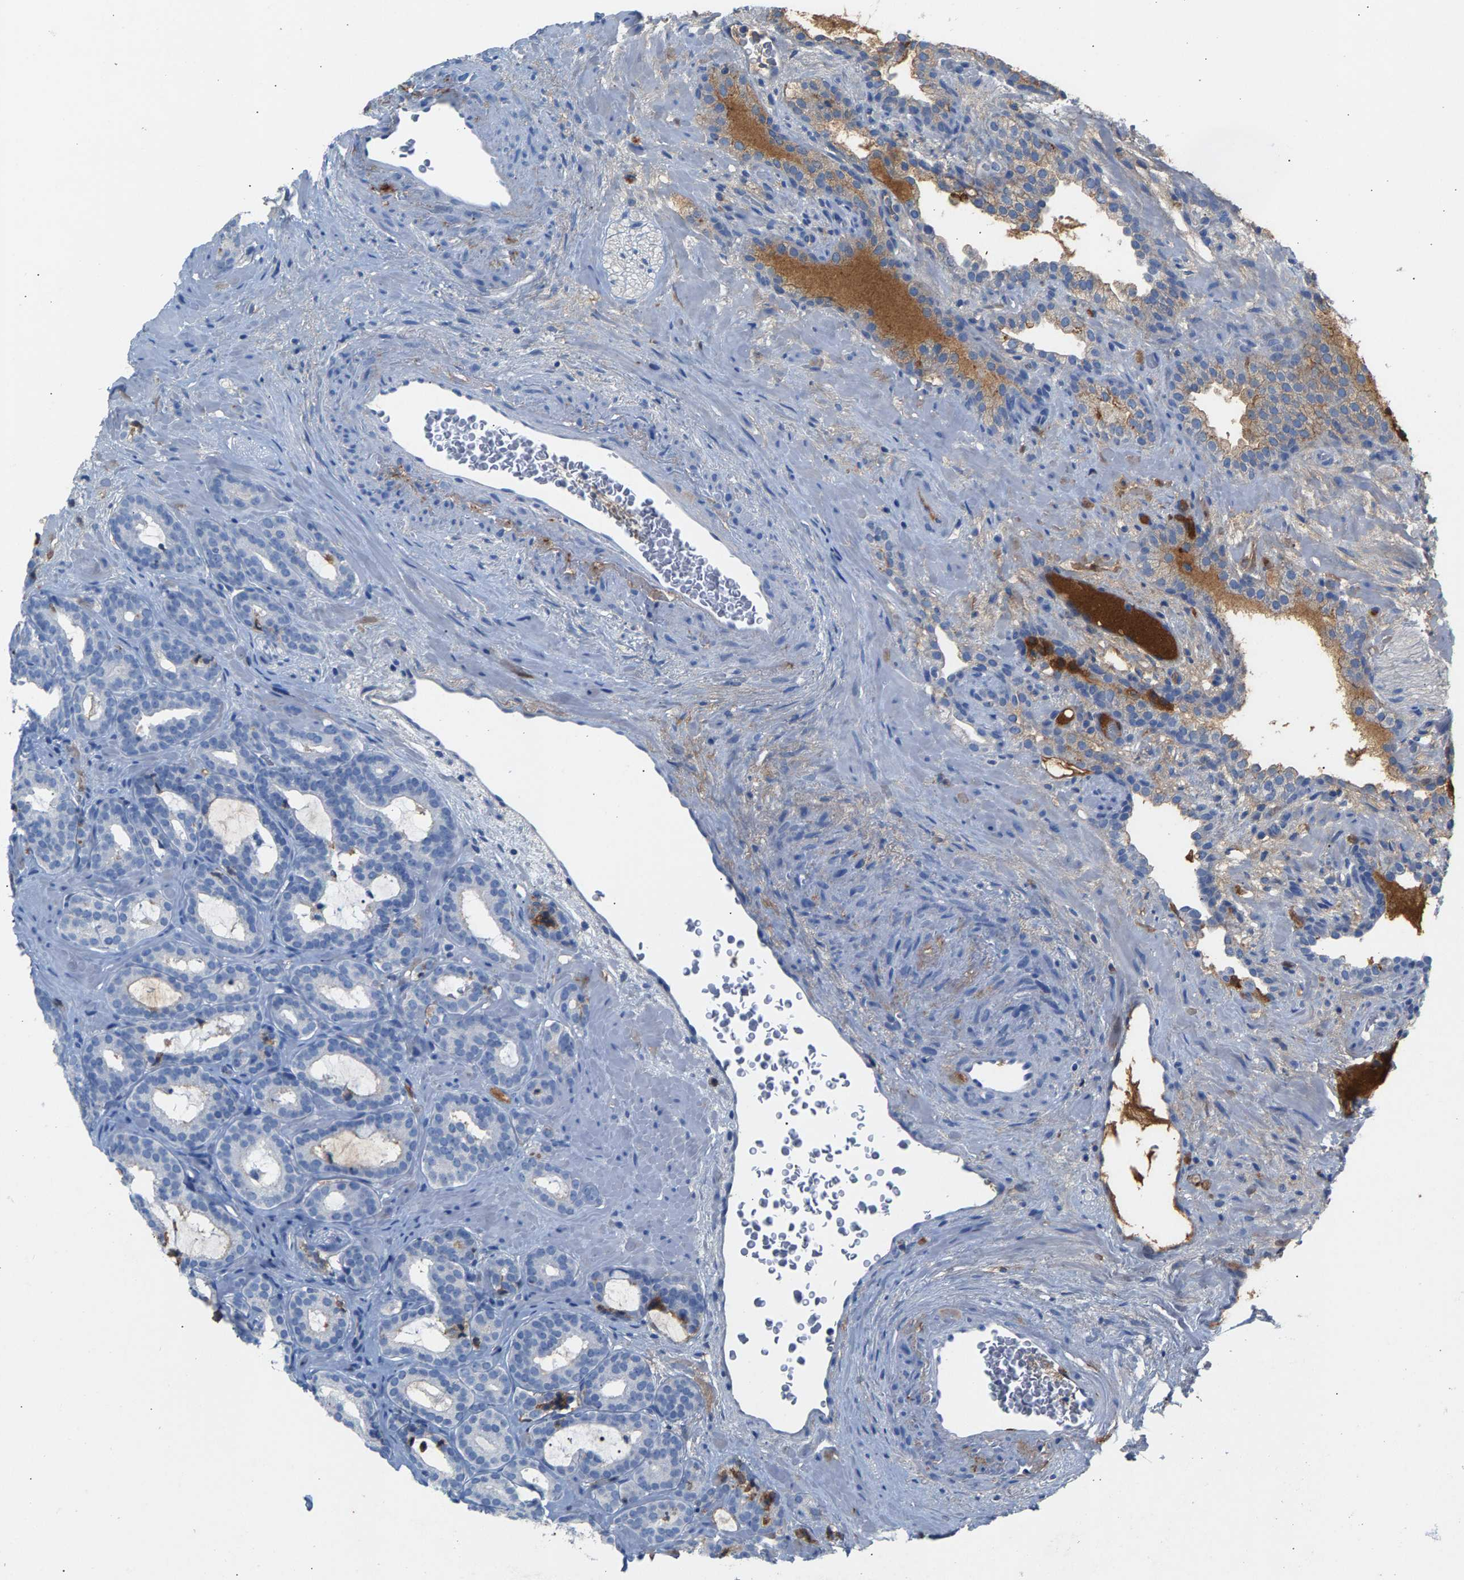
{"staining": {"intensity": "moderate", "quantity": "<25%", "location": "cytoplasmic/membranous"}, "tissue": "prostate cancer", "cell_type": "Tumor cells", "image_type": "cancer", "snomed": [{"axis": "morphology", "description": "Adenocarcinoma, Low grade"}, {"axis": "topography", "description": "Prostate"}], "caption": "This is an image of immunohistochemistry (IHC) staining of prostate low-grade adenocarcinoma, which shows moderate expression in the cytoplasmic/membranous of tumor cells.", "gene": "APOH", "patient": {"sex": "male", "age": 63}}